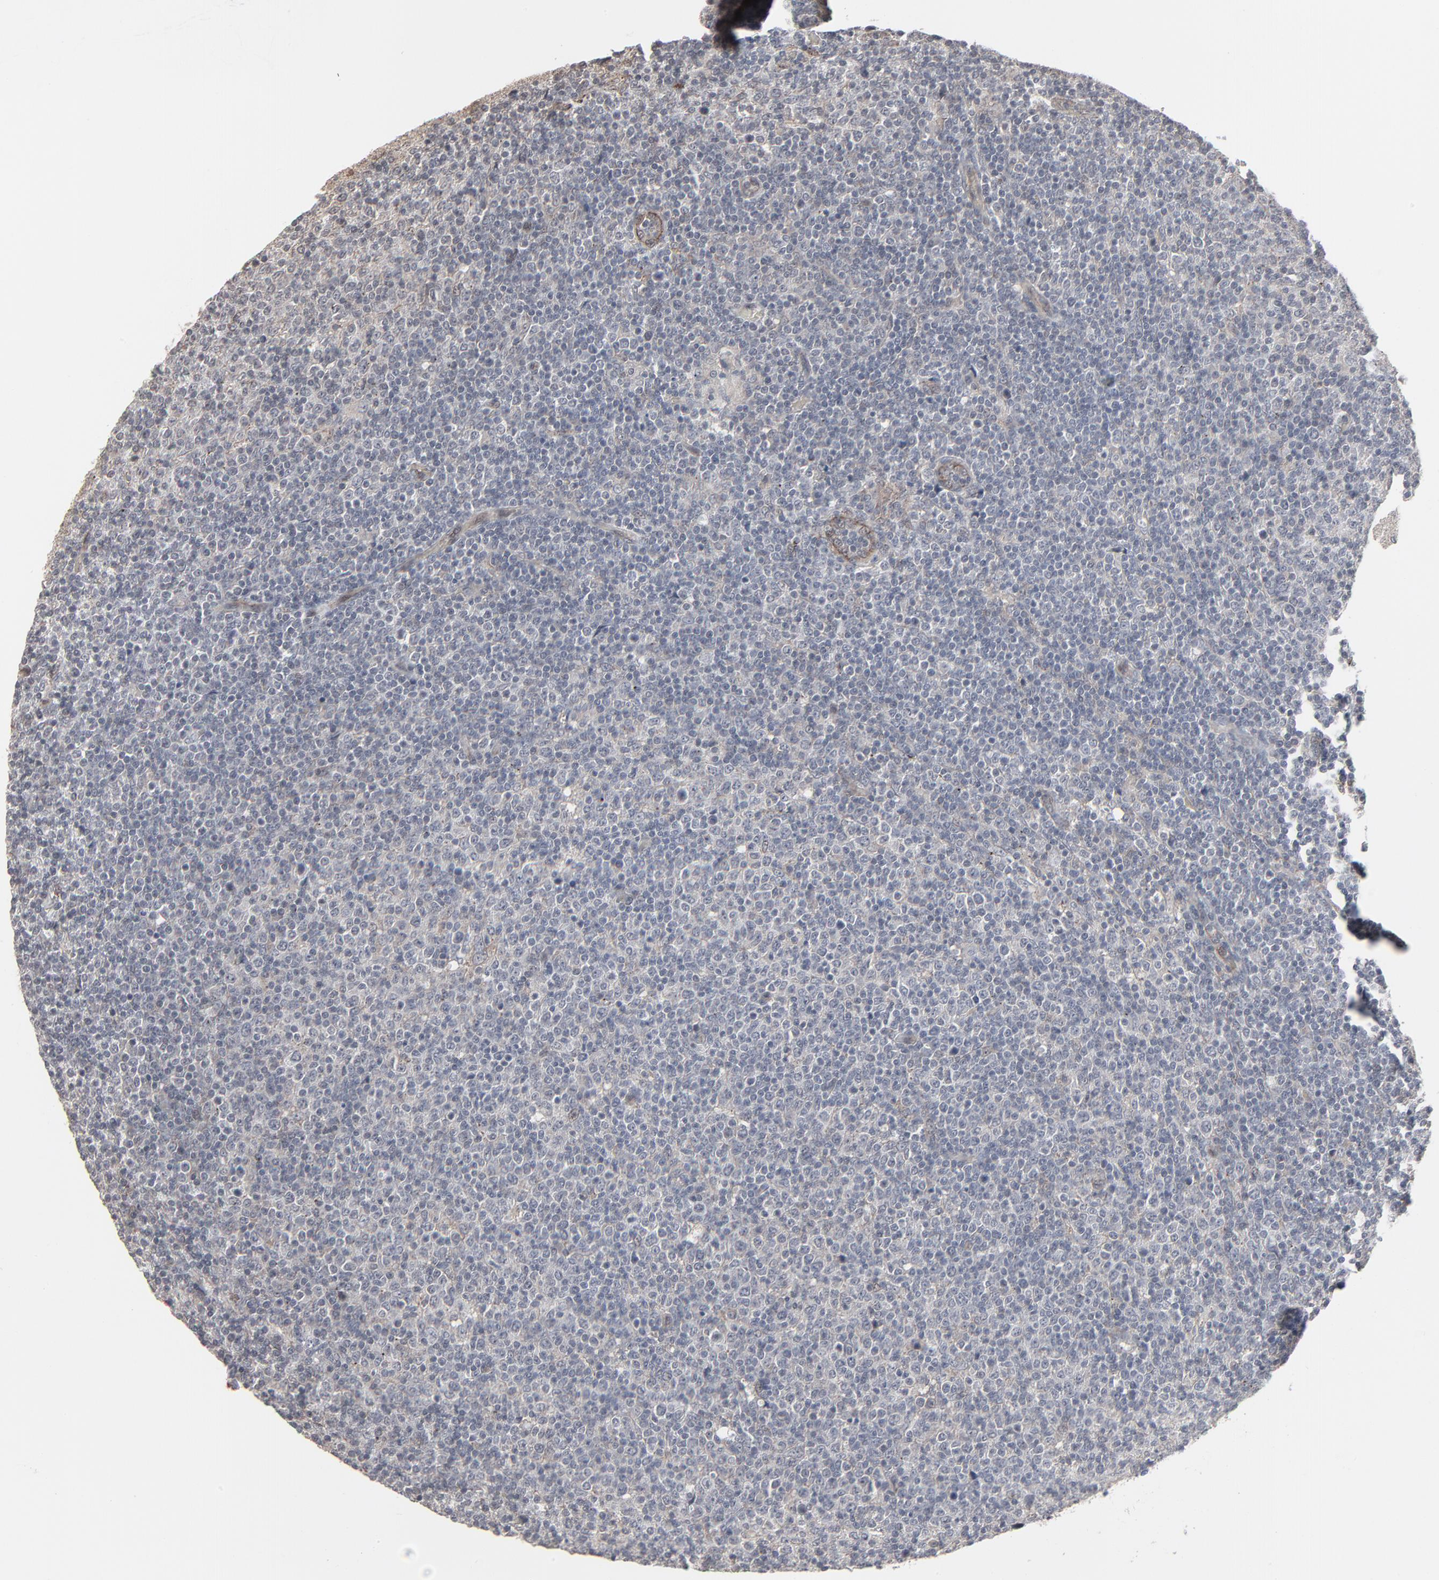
{"staining": {"intensity": "weak", "quantity": "<25%", "location": "cytoplasmic/membranous"}, "tissue": "lymphoma", "cell_type": "Tumor cells", "image_type": "cancer", "snomed": [{"axis": "morphology", "description": "Malignant lymphoma, non-Hodgkin's type, Low grade"}, {"axis": "topography", "description": "Lymph node"}], "caption": "Tumor cells are negative for brown protein staining in low-grade malignant lymphoma, non-Hodgkin's type.", "gene": "CTNND1", "patient": {"sex": "male", "age": 70}}